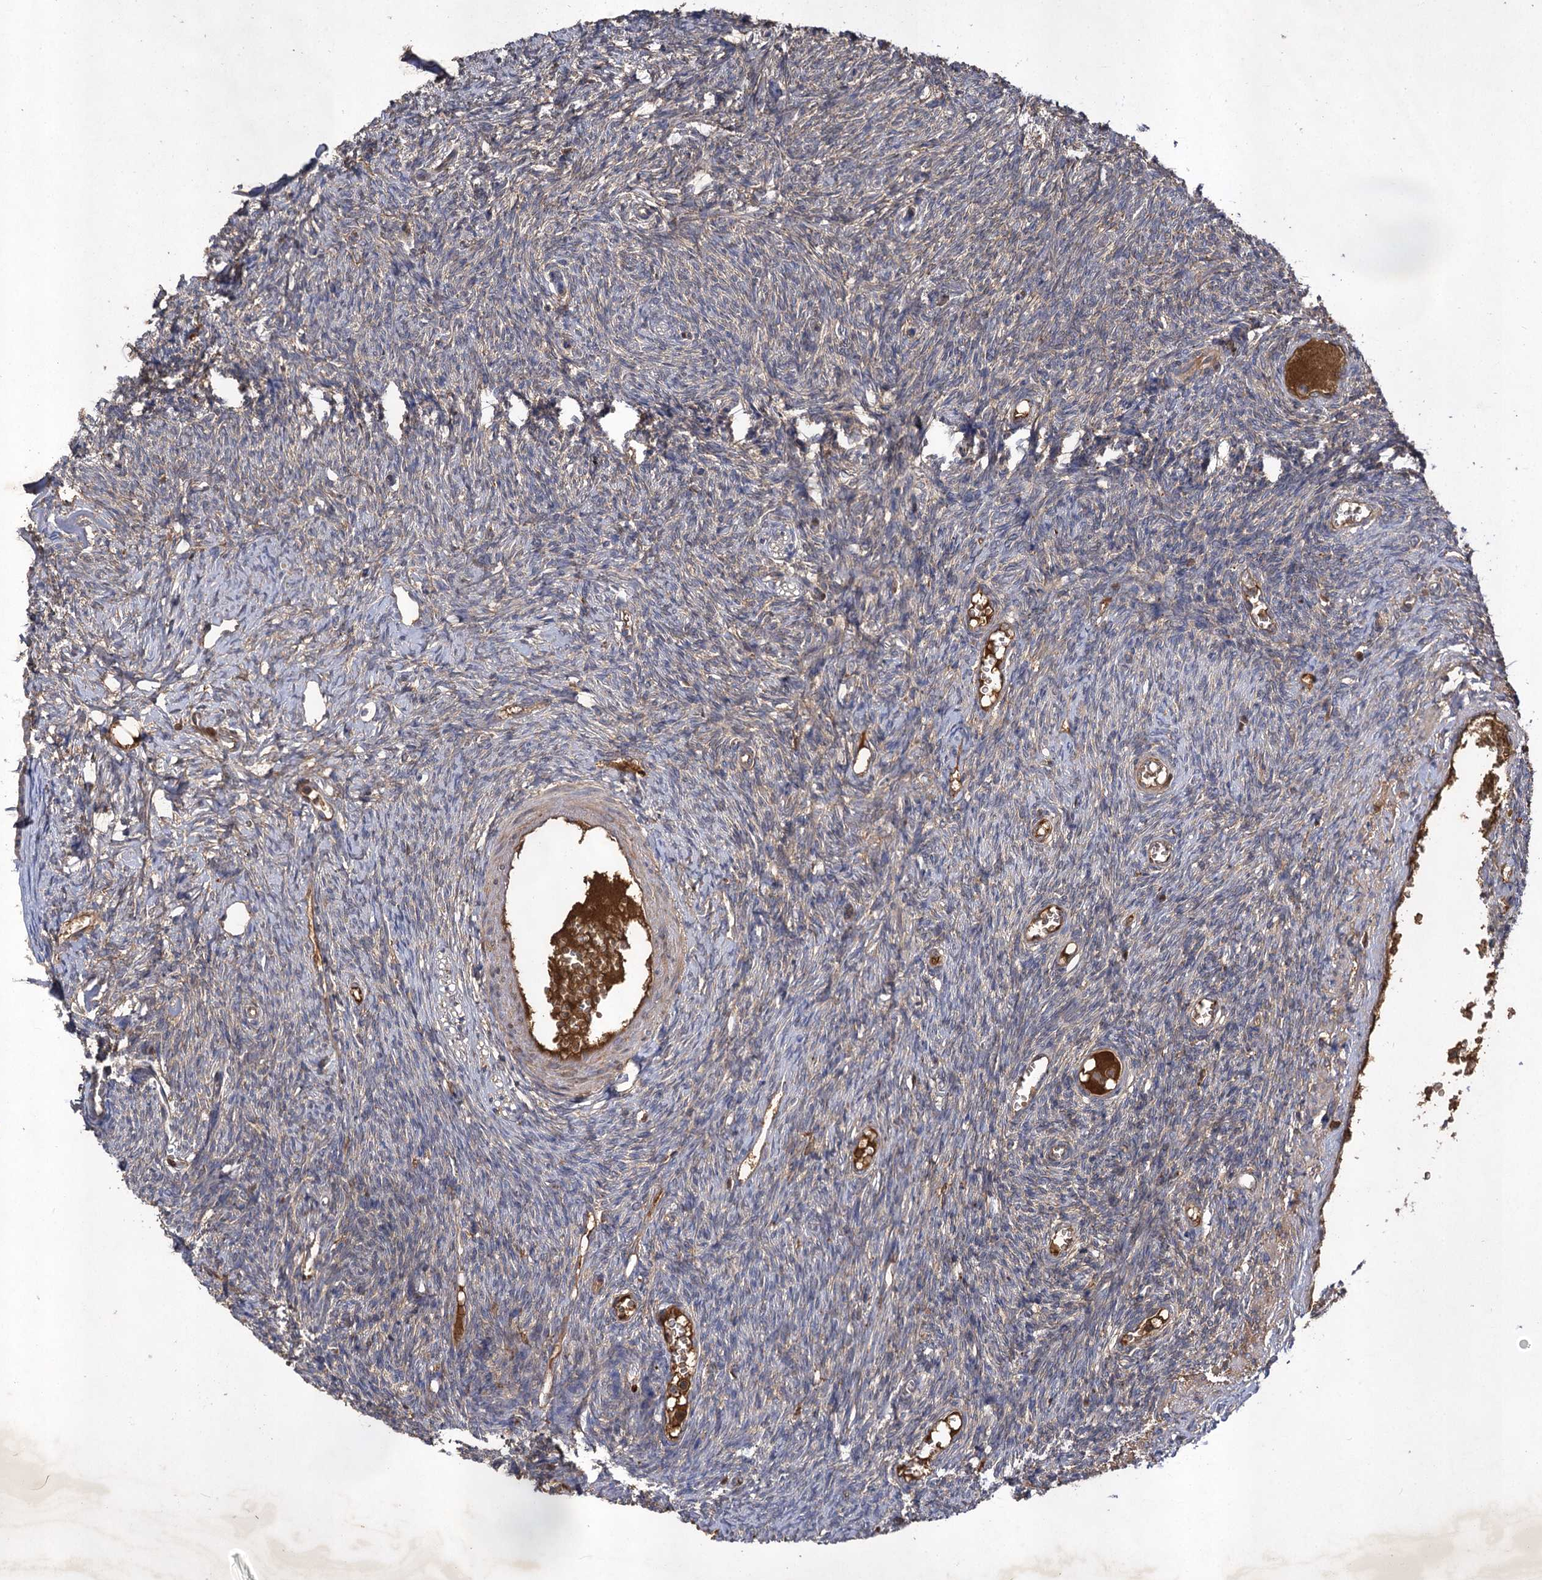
{"staining": {"intensity": "negative", "quantity": "none", "location": "none"}, "tissue": "ovary", "cell_type": "Ovarian stroma cells", "image_type": "normal", "snomed": [{"axis": "morphology", "description": "Normal tissue, NOS"}, {"axis": "morphology", "description": "Cyst, NOS"}, {"axis": "topography", "description": "Ovary"}], "caption": "Ovarian stroma cells are negative for protein expression in unremarkable human ovary.", "gene": "USP50", "patient": {"sex": "female", "age": 33}}